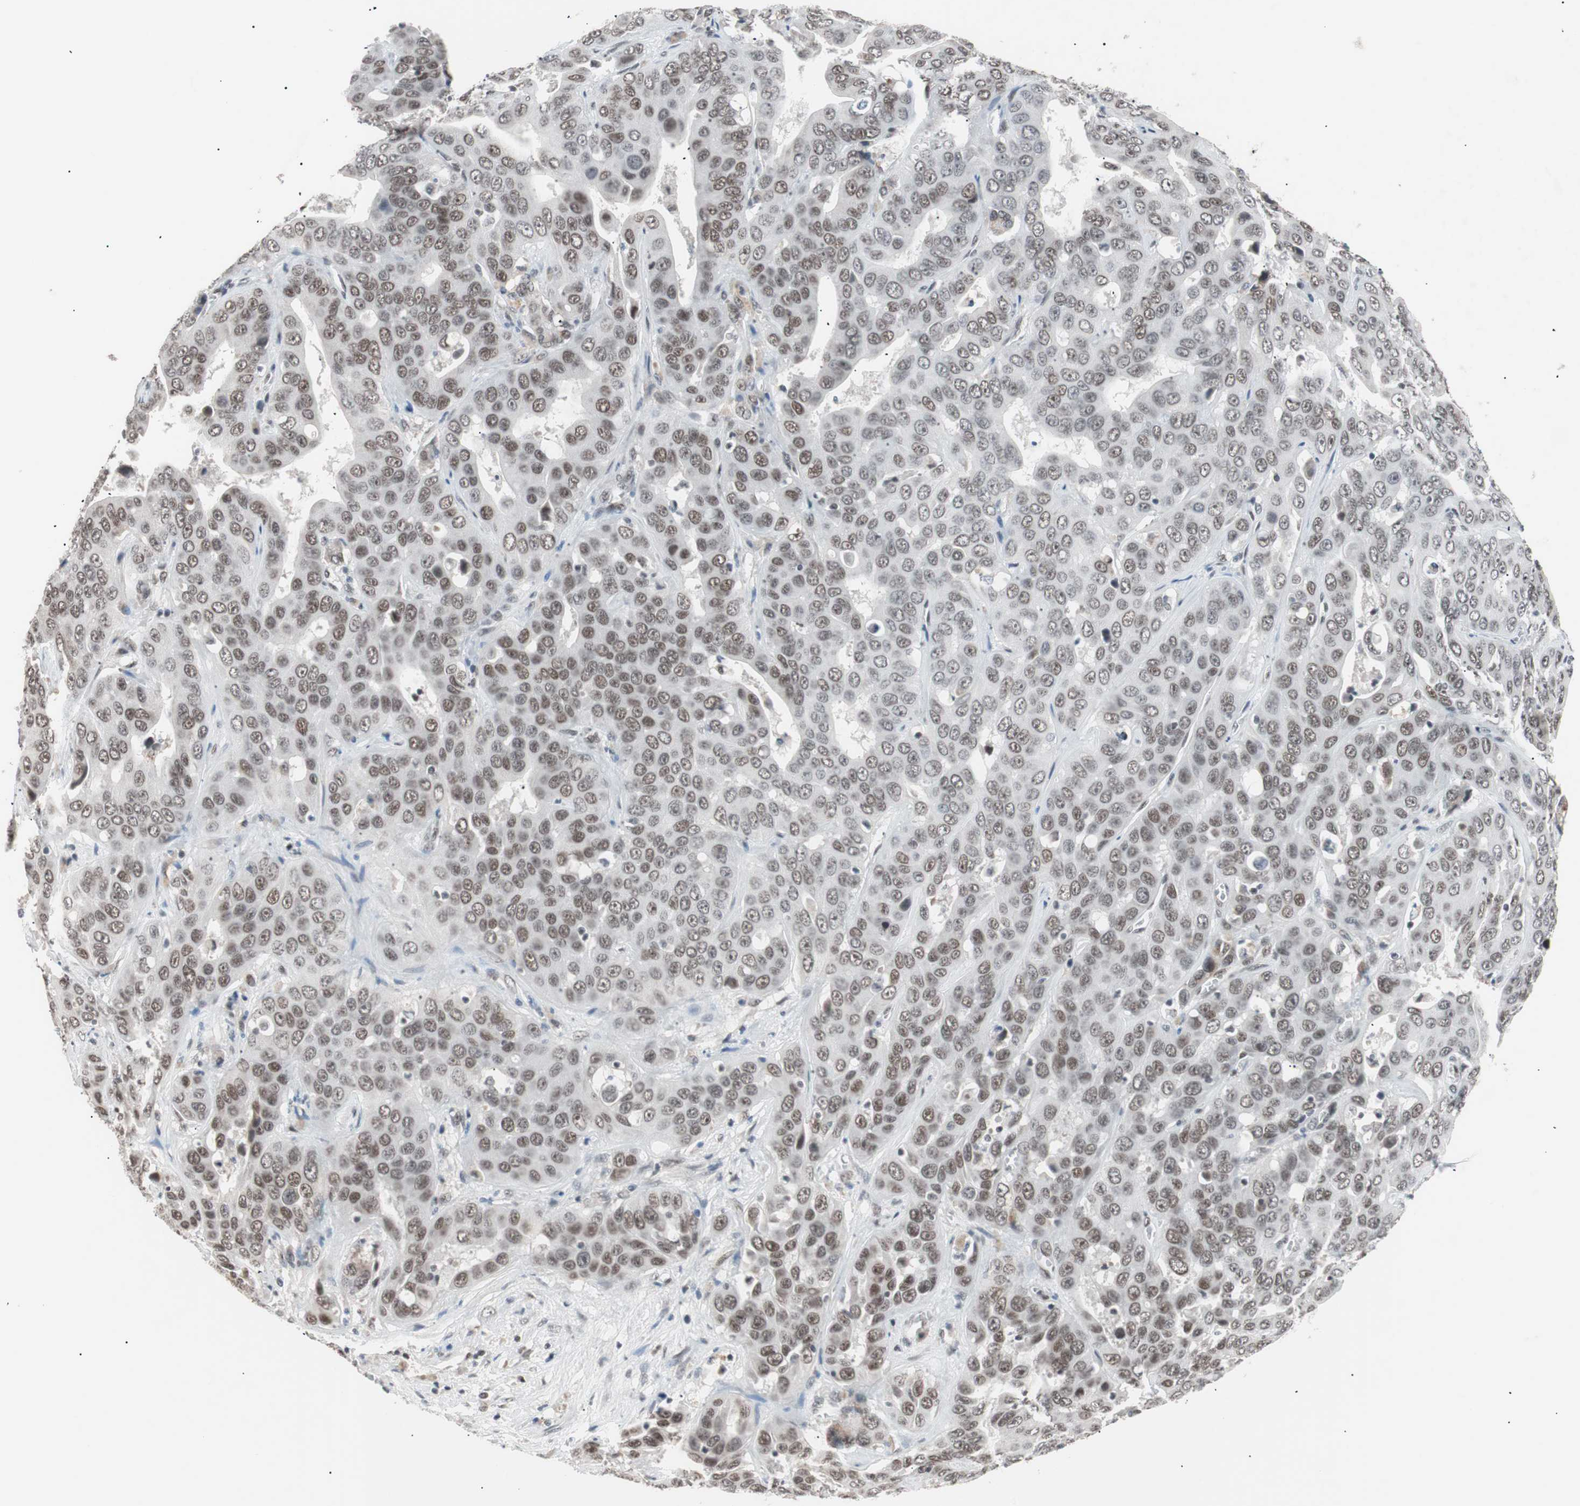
{"staining": {"intensity": "moderate", "quantity": "25%-75%", "location": "nuclear"}, "tissue": "liver cancer", "cell_type": "Tumor cells", "image_type": "cancer", "snomed": [{"axis": "morphology", "description": "Cholangiocarcinoma"}, {"axis": "topography", "description": "Liver"}], "caption": "This photomicrograph shows immunohistochemistry staining of human liver cancer, with medium moderate nuclear positivity in approximately 25%-75% of tumor cells.", "gene": "LIG3", "patient": {"sex": "female", "age": 52}}